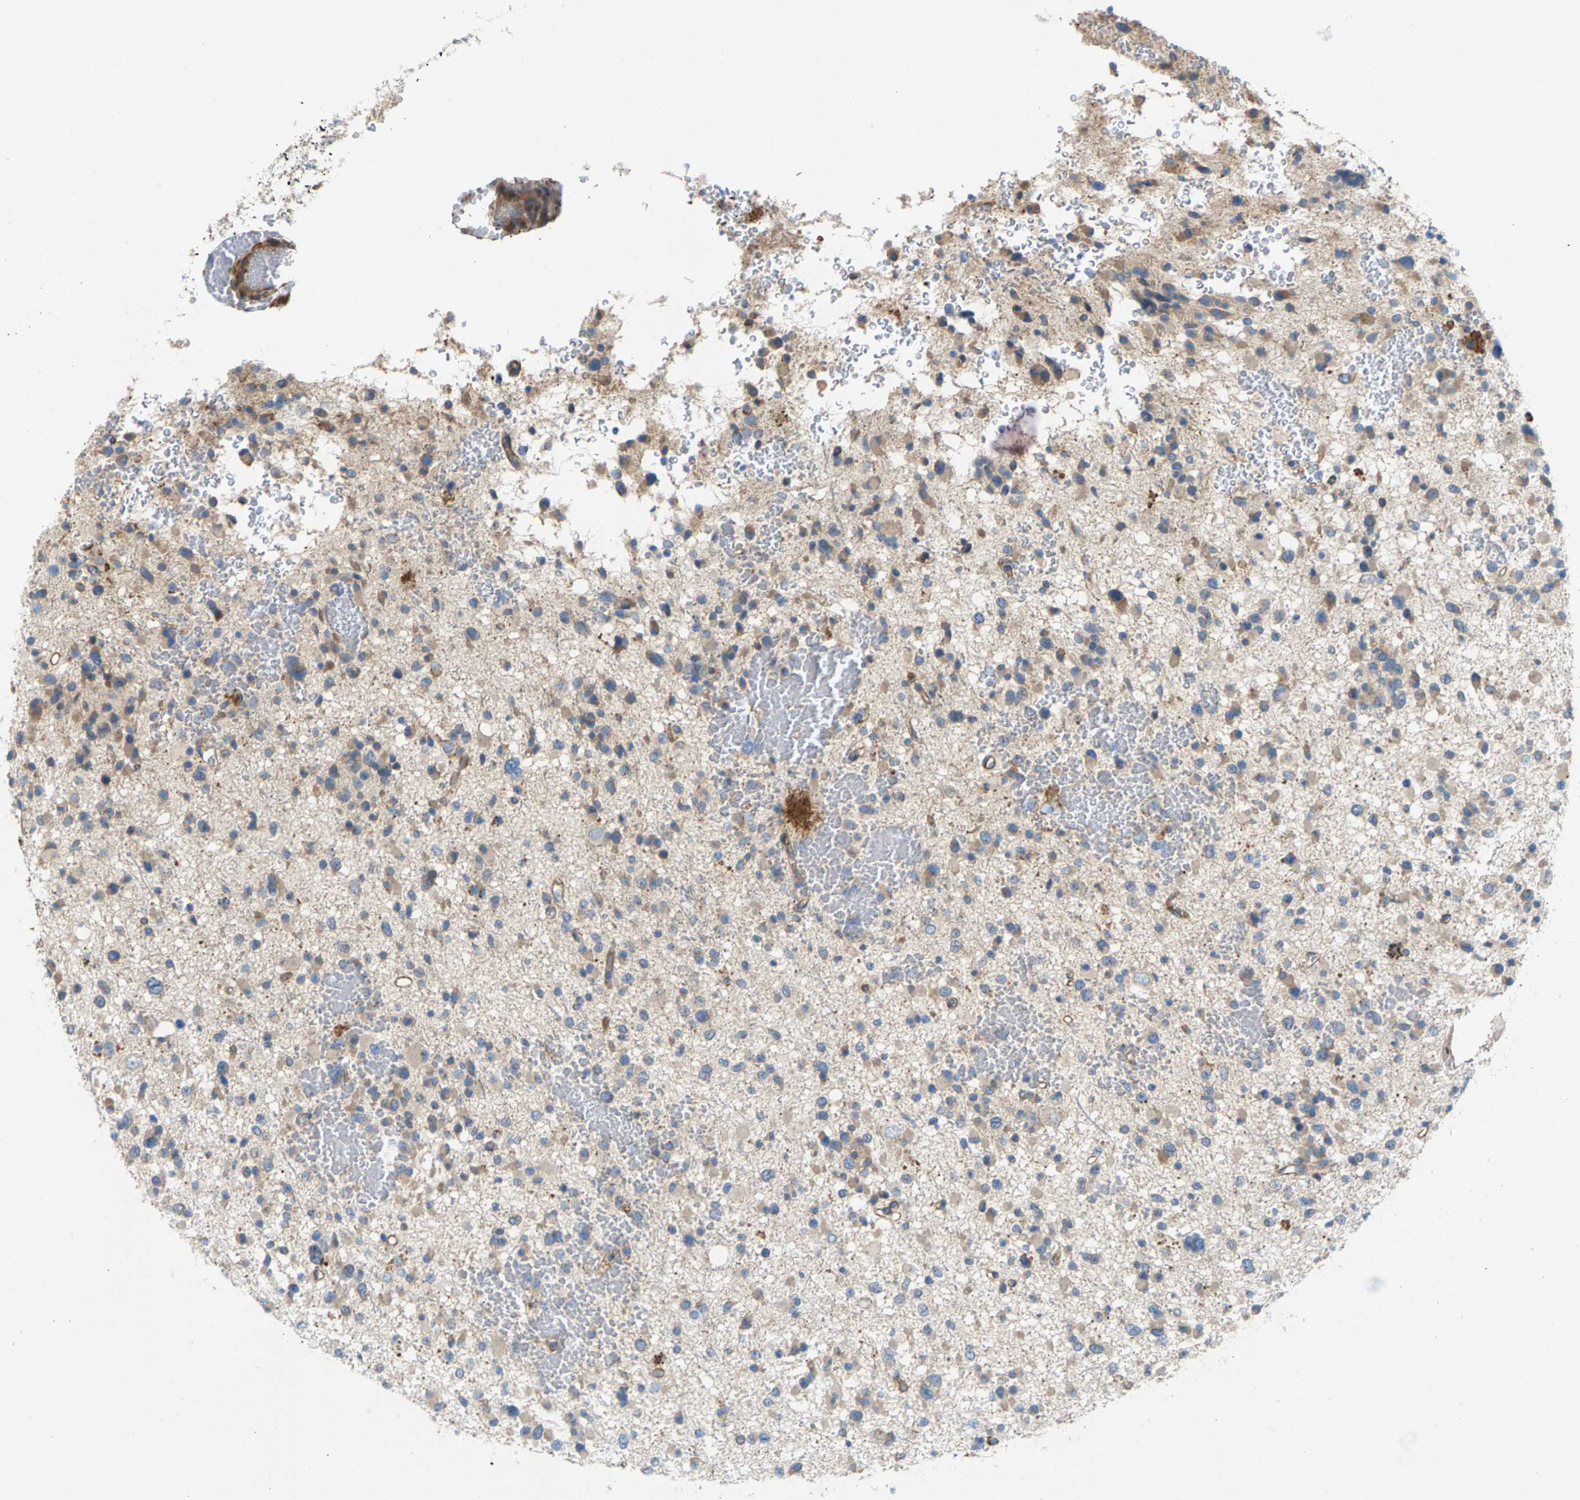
{"staining": {"intensity": "weak", "quantity": "25%-75%", "location": "cytoplasmic/membranous"}, "tissue": "glioma", "cell_type": "Tumor cells", "image_type": "cancer", "snomed": [{"axis": "morphology", "description": "Glioma, malignant, Low grade"}, {"axis": "topography", "description": "Brain"}], "caption": "Glioma was stained to show a protein in brown. There is low levels of weak cytoplasmic/membranous expression in approximately 25%-75% of tumor cells.", "gene": "PDCL", "patient": {"sex": "female", "age": 22}}